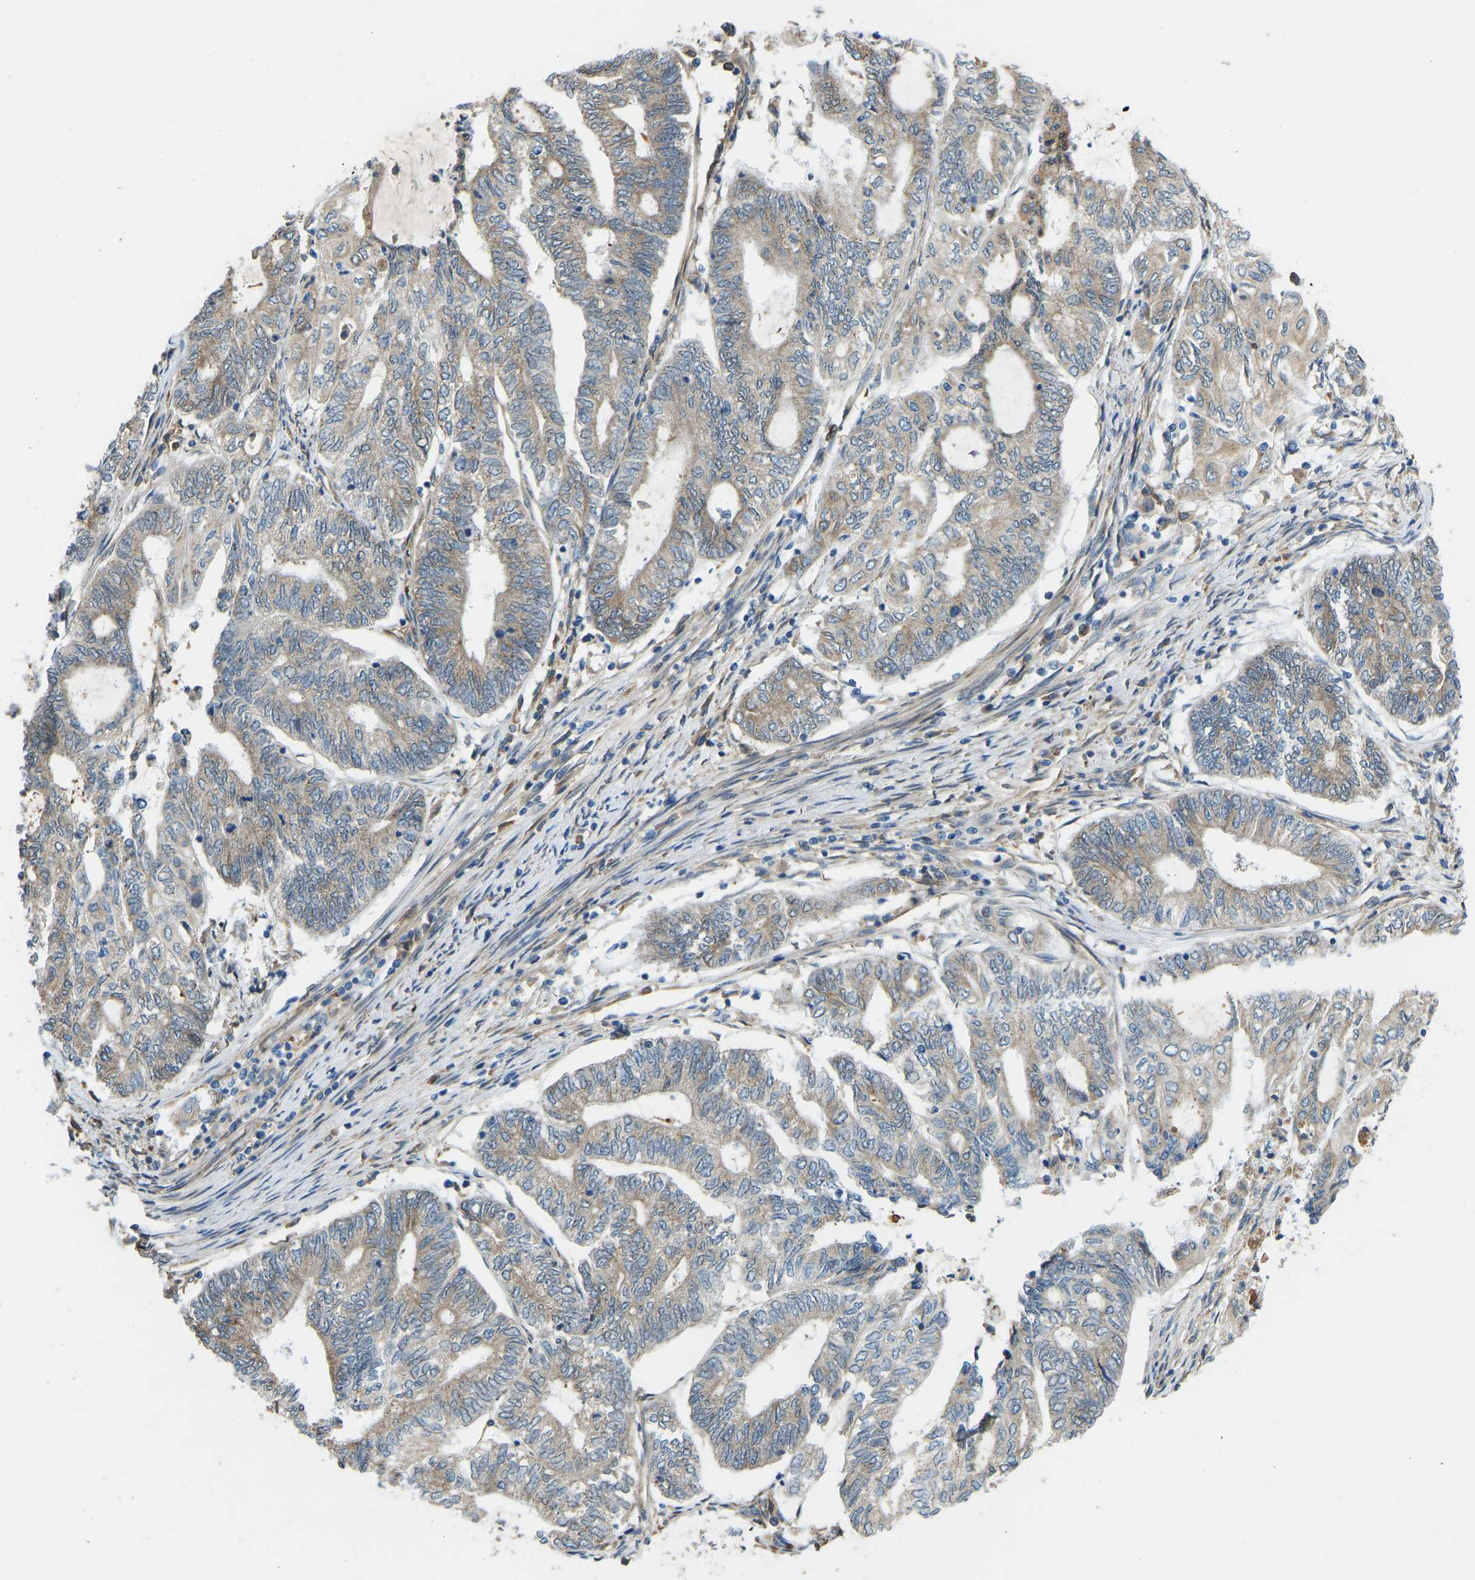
{"staining": {"intensity": "weak", "quantity": "25%-75%", "location": "cytoplasmic/membranous"}, "tissue": "endometrial cancer", "cell_type": "Tumor cells", "image_type": "cancer", "snomed": [{"axis": "morphology", "description": "Adenocarcinoma, NOS"}, {"axis": "topography", "description": "Uterus"}, {"axis": "topography", "description": "Endometrium"}], "caption": "A photomicrograph of endometrial adenocarcinoma stained for a protein shows weak cytoplasmic/membranous brown staining in tumor cells.", "gene": "OS9", "patient": {"sex": "female", "age": 70}}